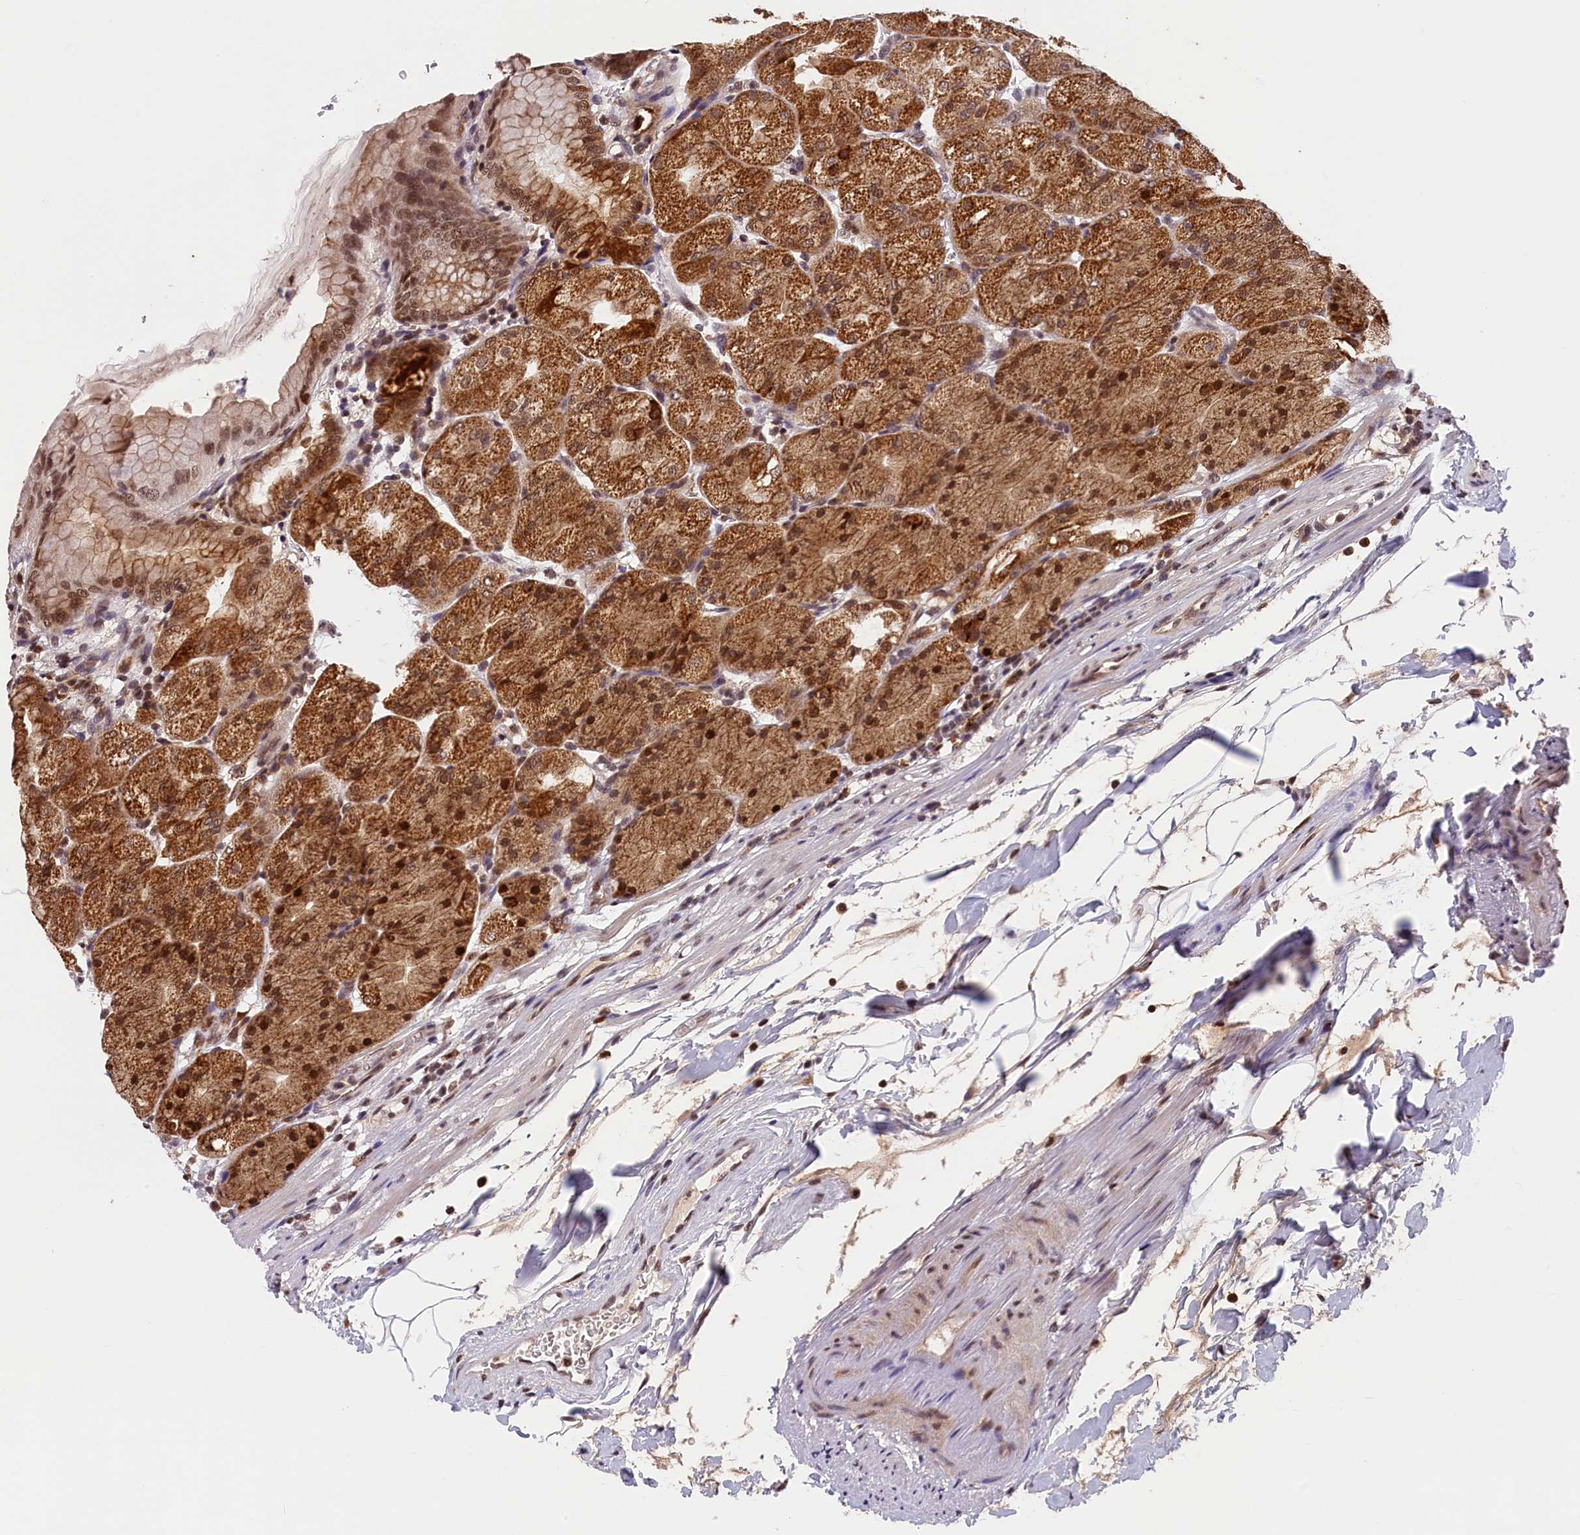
{"staining": {"intensity": "moderate", "quantity": ">75%", "location": "cytoplasmic/membranous,nuclear"}, "tissue": "stomach", "cell_type": "Glandular cells", "image_type": "normal", "snomed": [{"axis": "morphology", "description": "Normal tissue, NOS"}, {"axis": "topography", "description": "Stomach, upper"}, {"axis": "topography", "description": "Stomach, lower"}], "caption": "An image showing moderate cytoplasmic/membranous,nuclear expression in about >75% of glandular cells in benign stomach, as visualized by brown immunohistochemical staining.", "gene": "KCNK6", "patient": {"sex": "male", "age": 62}}